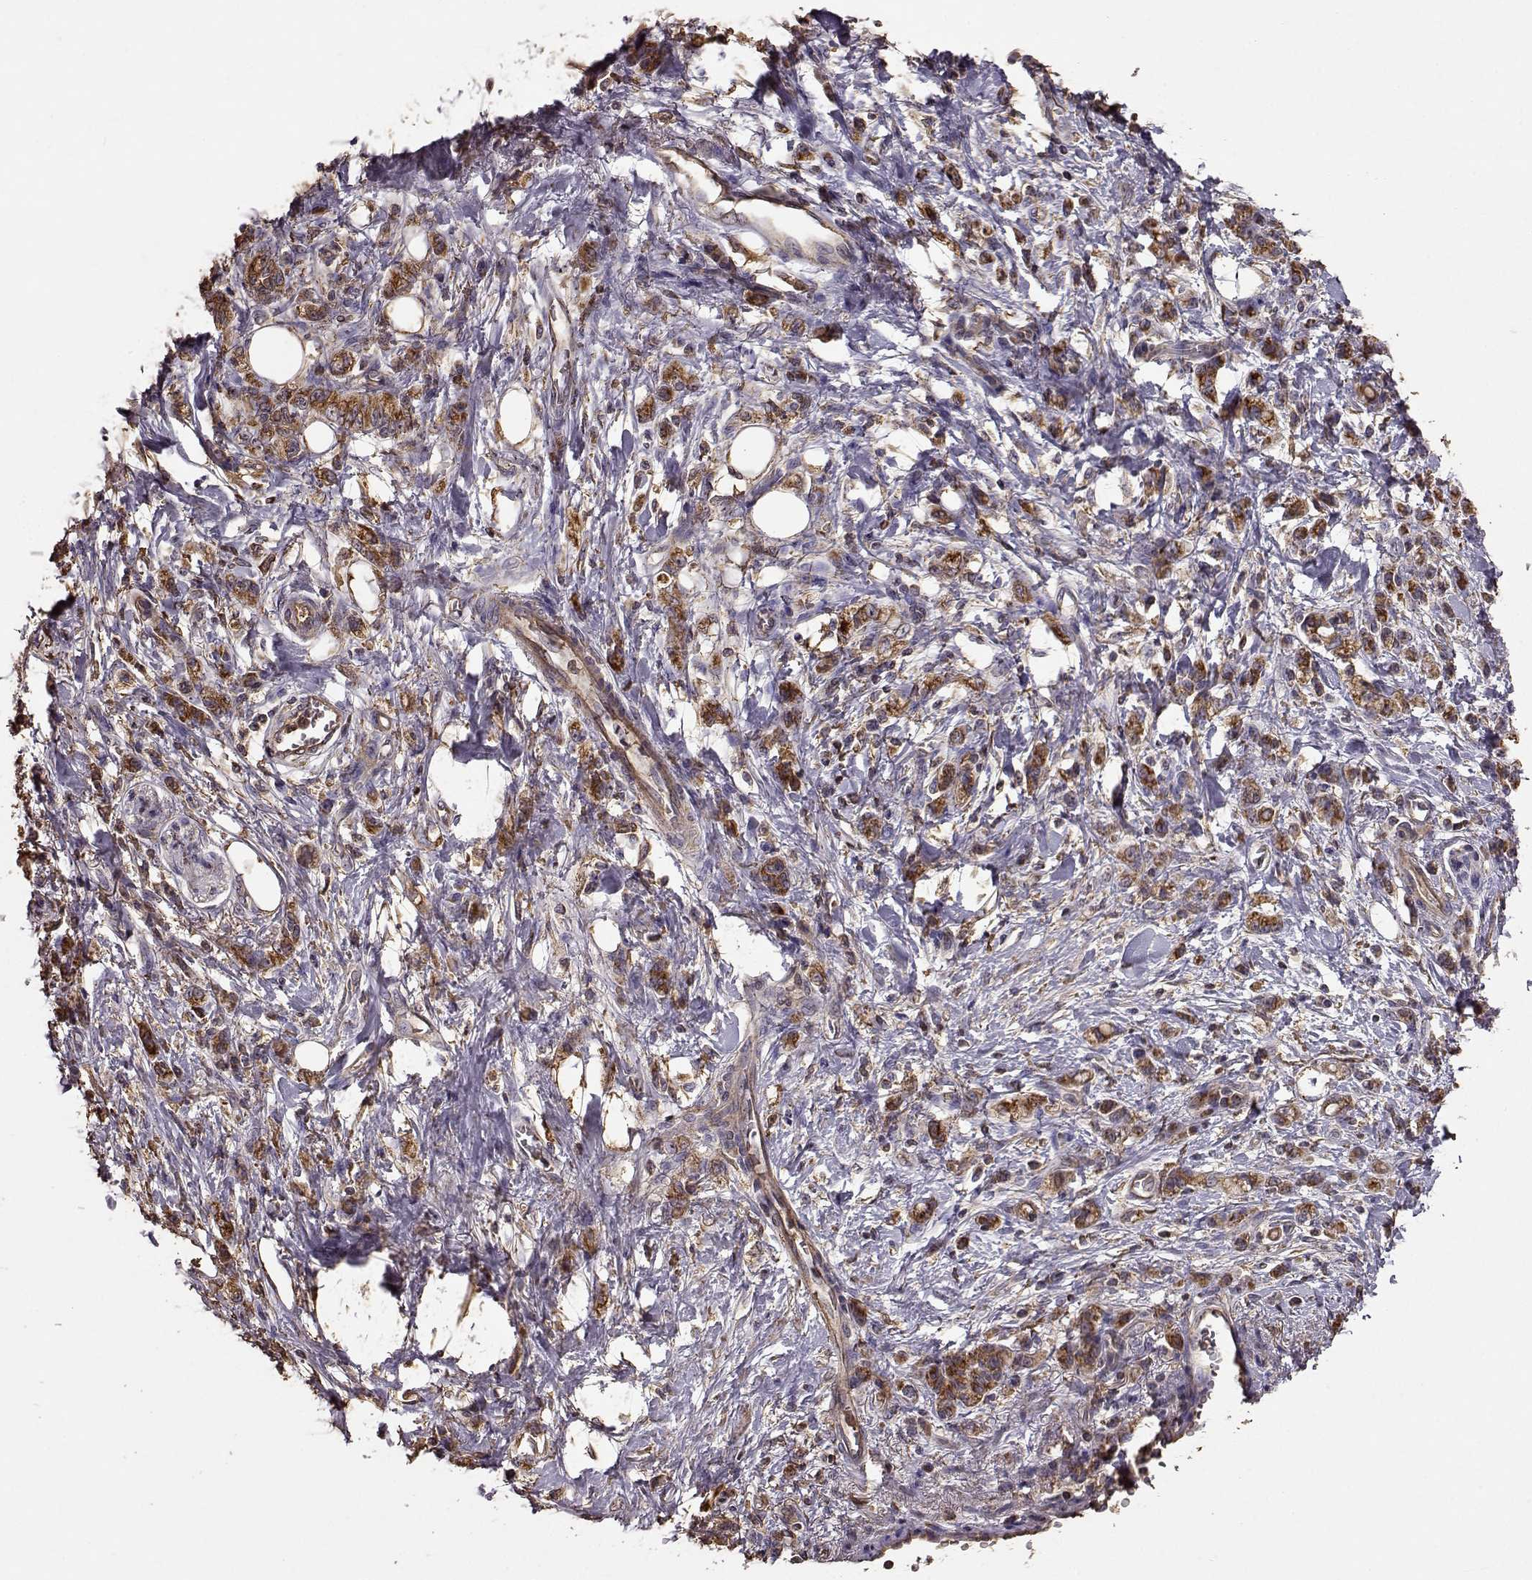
{"staining": {"intensity": "strong", "quantity": ">75%", "location": "cytoplasmic/membranous"}, "tissue": "stomach cancer", "cell_type": "Tumor cells", "image_type": "cancer", "snomed": [{"axis": "morphology", "description": "Adenocarcinoma, NOS"}, {"axis": "topography", "description": "Stomach"}], "caption": "Tumor cells demonstrate high levels of strong cytoplasmic/membranous expression in approximately >75% of cells in human stomach adenocarcinoma. Immunohistochemistry (ihc) stains the protein in brown and the nuclei are stained blue.", "gene": "PTGES2", "patient": {"sex": "male", "age": 77}}